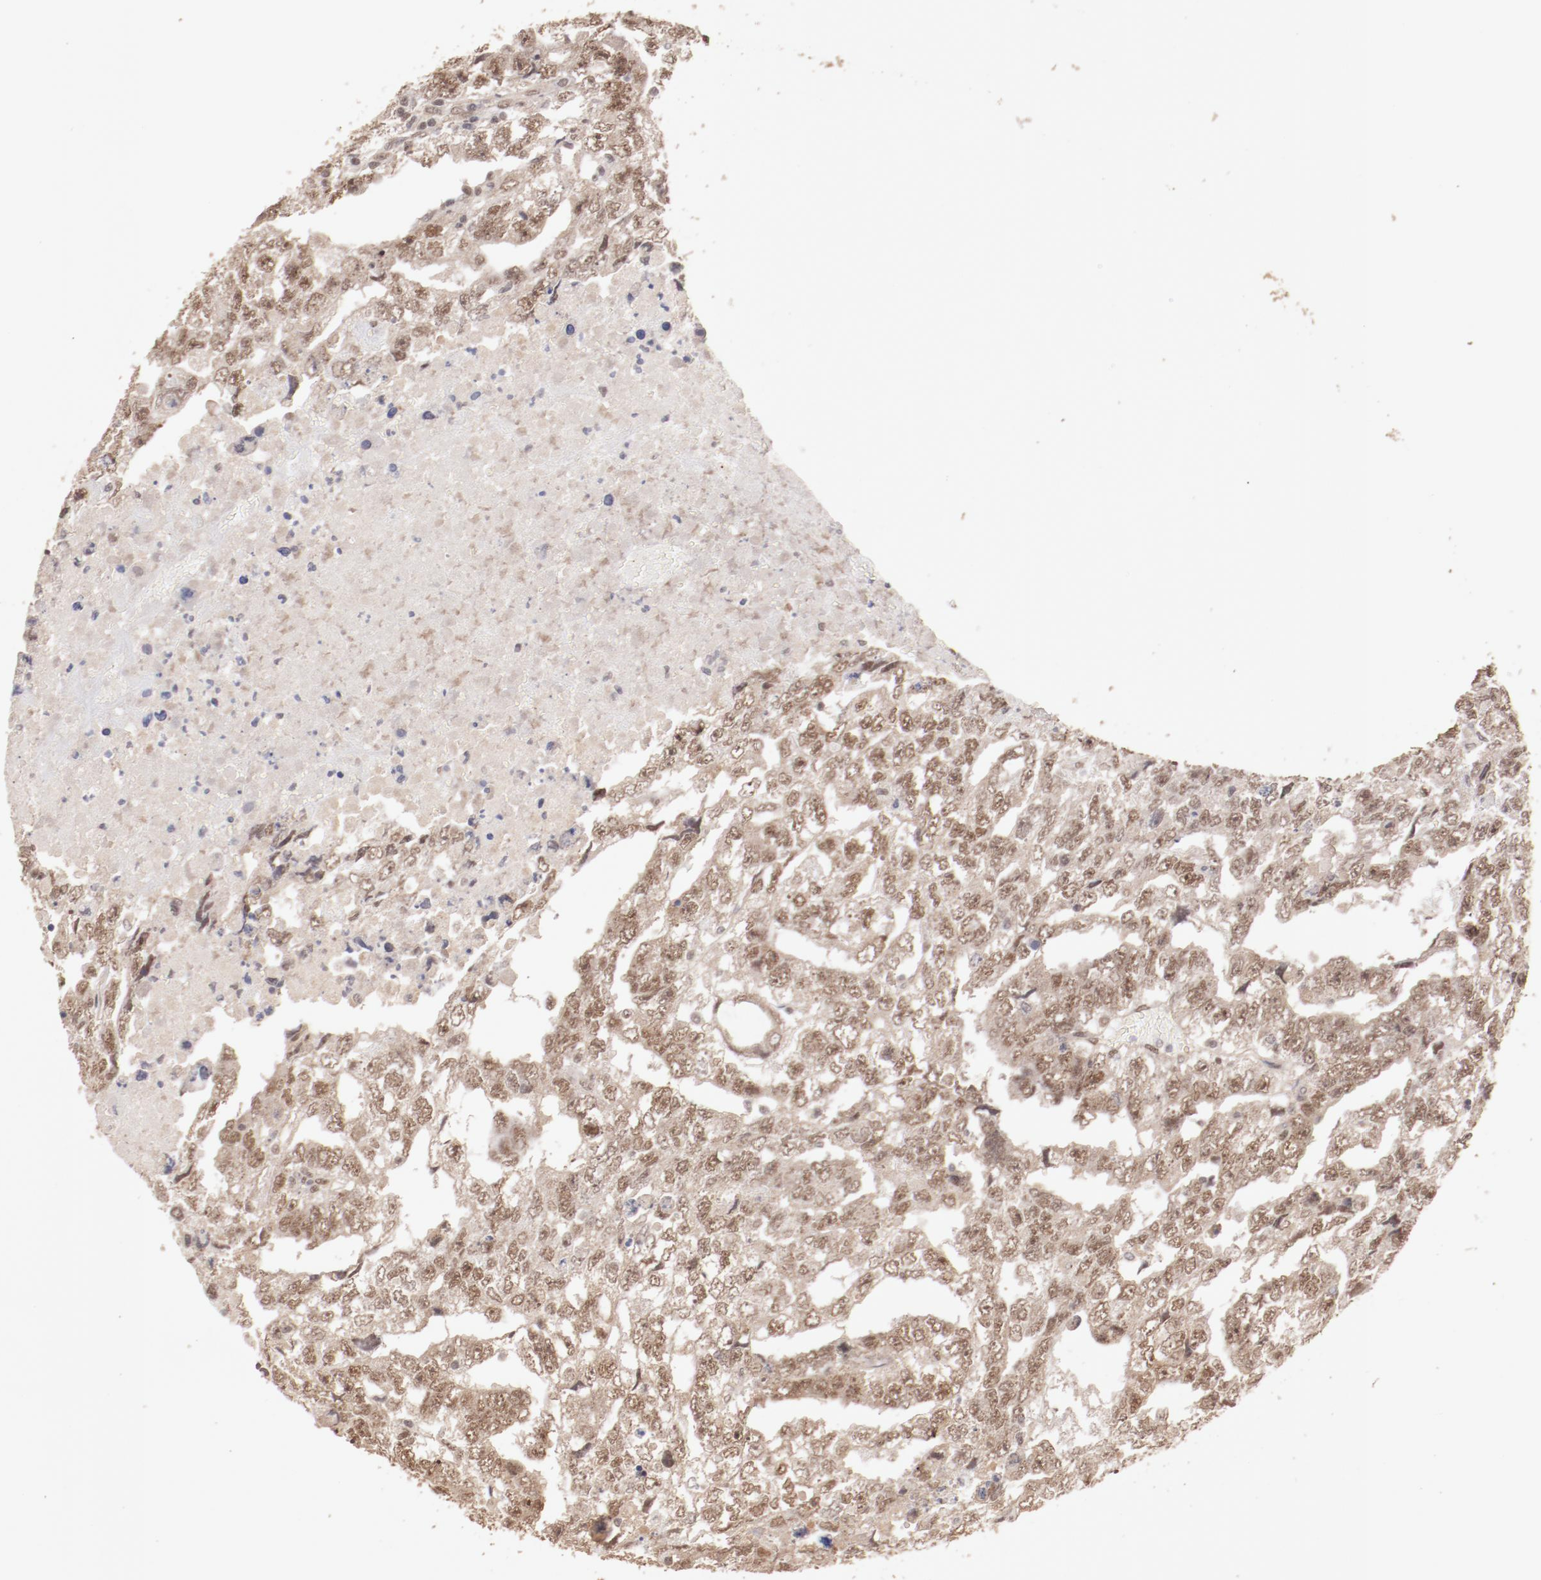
{"staining": {"intensity": "moderate", "quantity": ">75%", "location": "cytoplasmic/membranous,nuclear"}, "tissue": "testis cancer", "cell_type": "Tumor cells", "image_type": "cancer", "snomed": [{"axis": "morphology", "description": "Carcinoma, Embryonal, NOS"}, {"axis": "topography", "description": "Testis"}], "caption": "An IHC photomicrograph of tumor tissue is shown. Protein staining in brown labels moderate cytoplasmic/membranous and nuclear positivity in testis cancer (embryonal carcinoma) within tumor cells.", "gene": "CLOCK", "patient": {"sex": "male", "age": 36}}